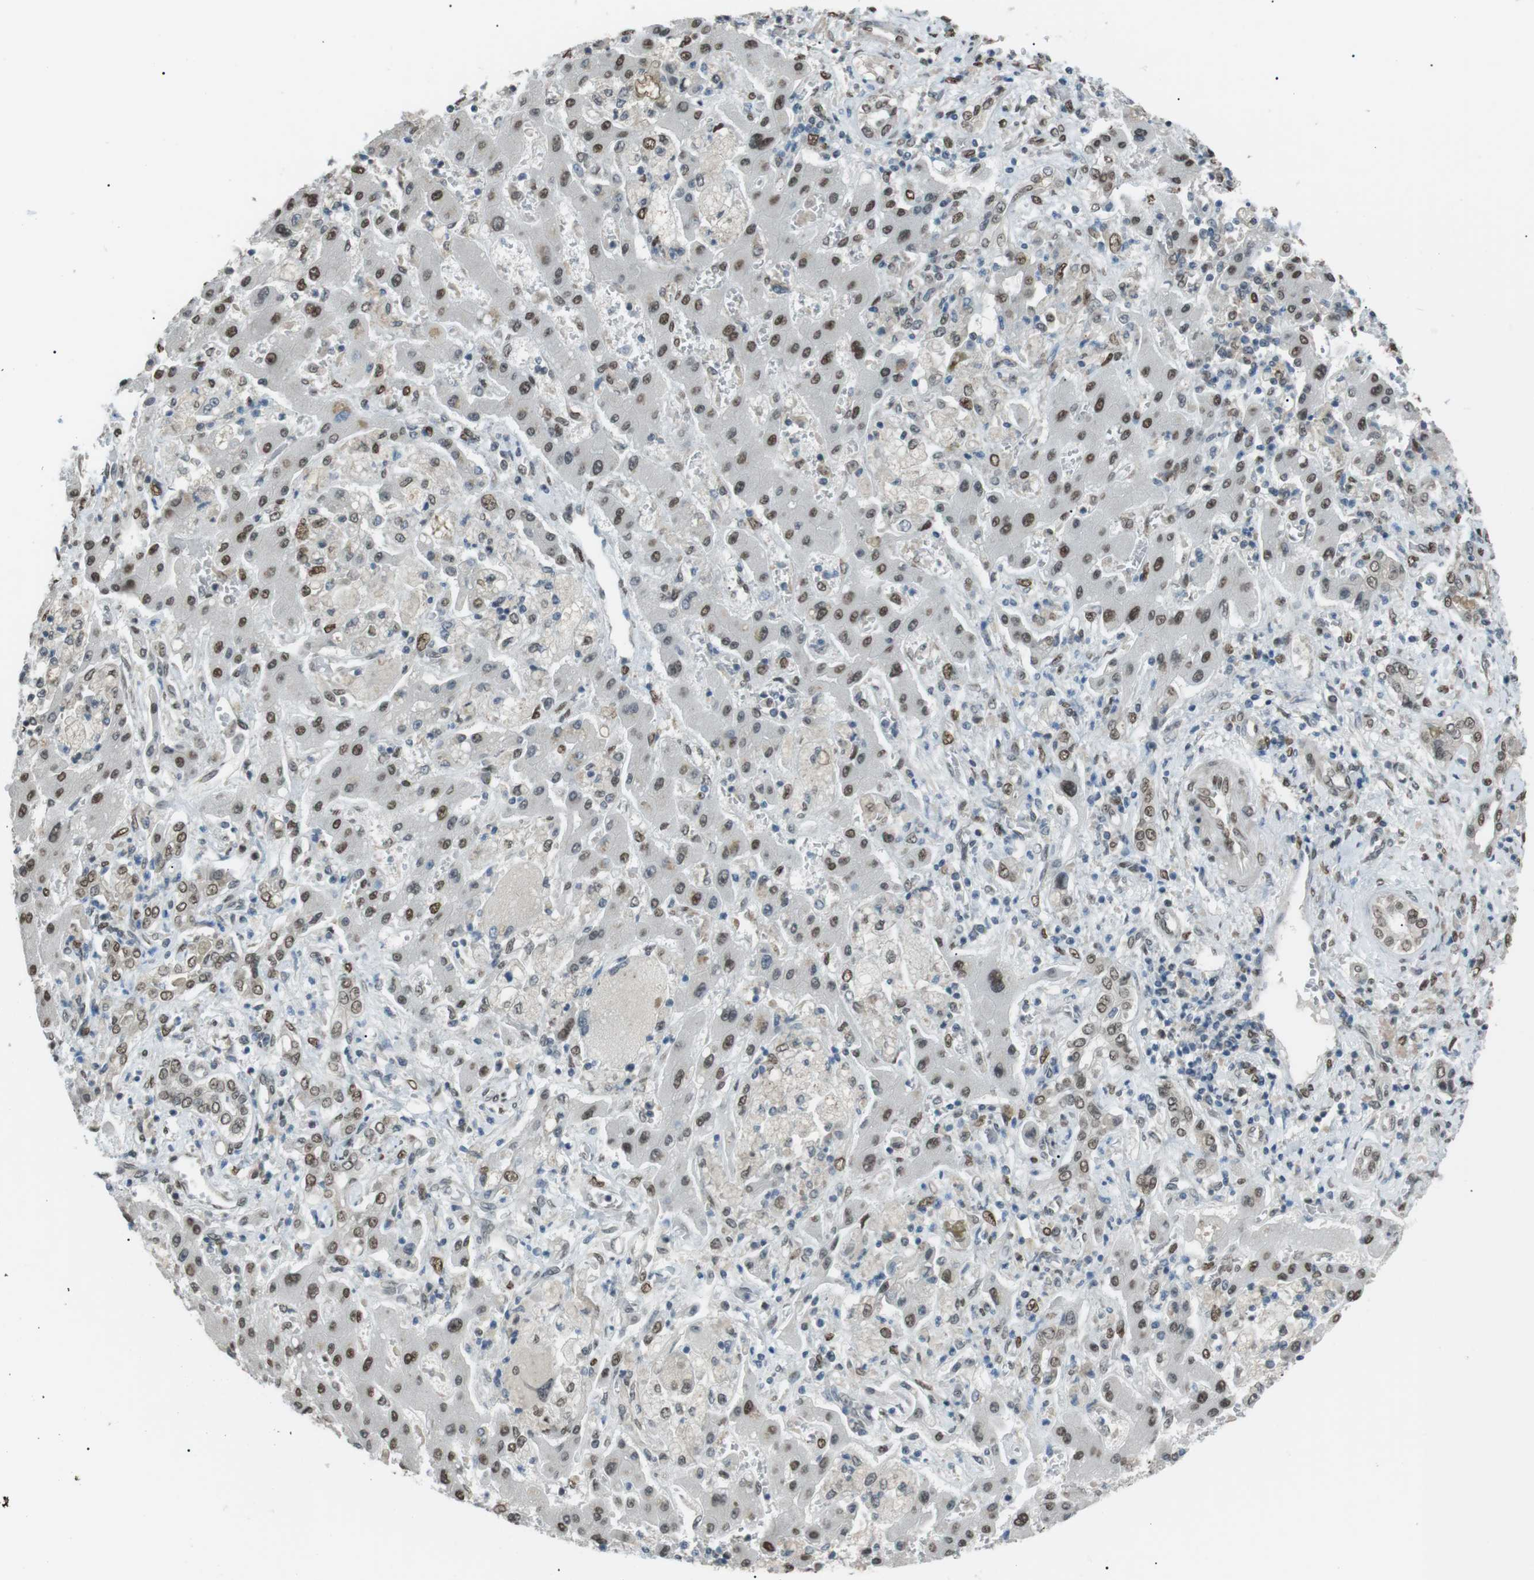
{"staining": {"intensity": "moderate", "quantity": "25%-75%", "location": "nuclear"}, "tissue": "liver cancer", "cell_type": "Tumor cells", "image_type": "cancer", "snomed": [{"axis": "morphology", "description": "Cholangiocarcinoma"}, {"axis": "topography", "description": "Liver"}], "caption": "Immunohistochemistry staining of cholangiocarcinoma (liver), which reveals medium levels of moderate nuclear expression in approximately 25%-75% of tumor cells indicating moderate nuclear protein positivity. The staining was performed using DAB (brown) for protein detection and nuclei were counterstained in hematoxylin (blue).", "gene": "SRPK2", "patient": {"sex": "male", "age": 50}}